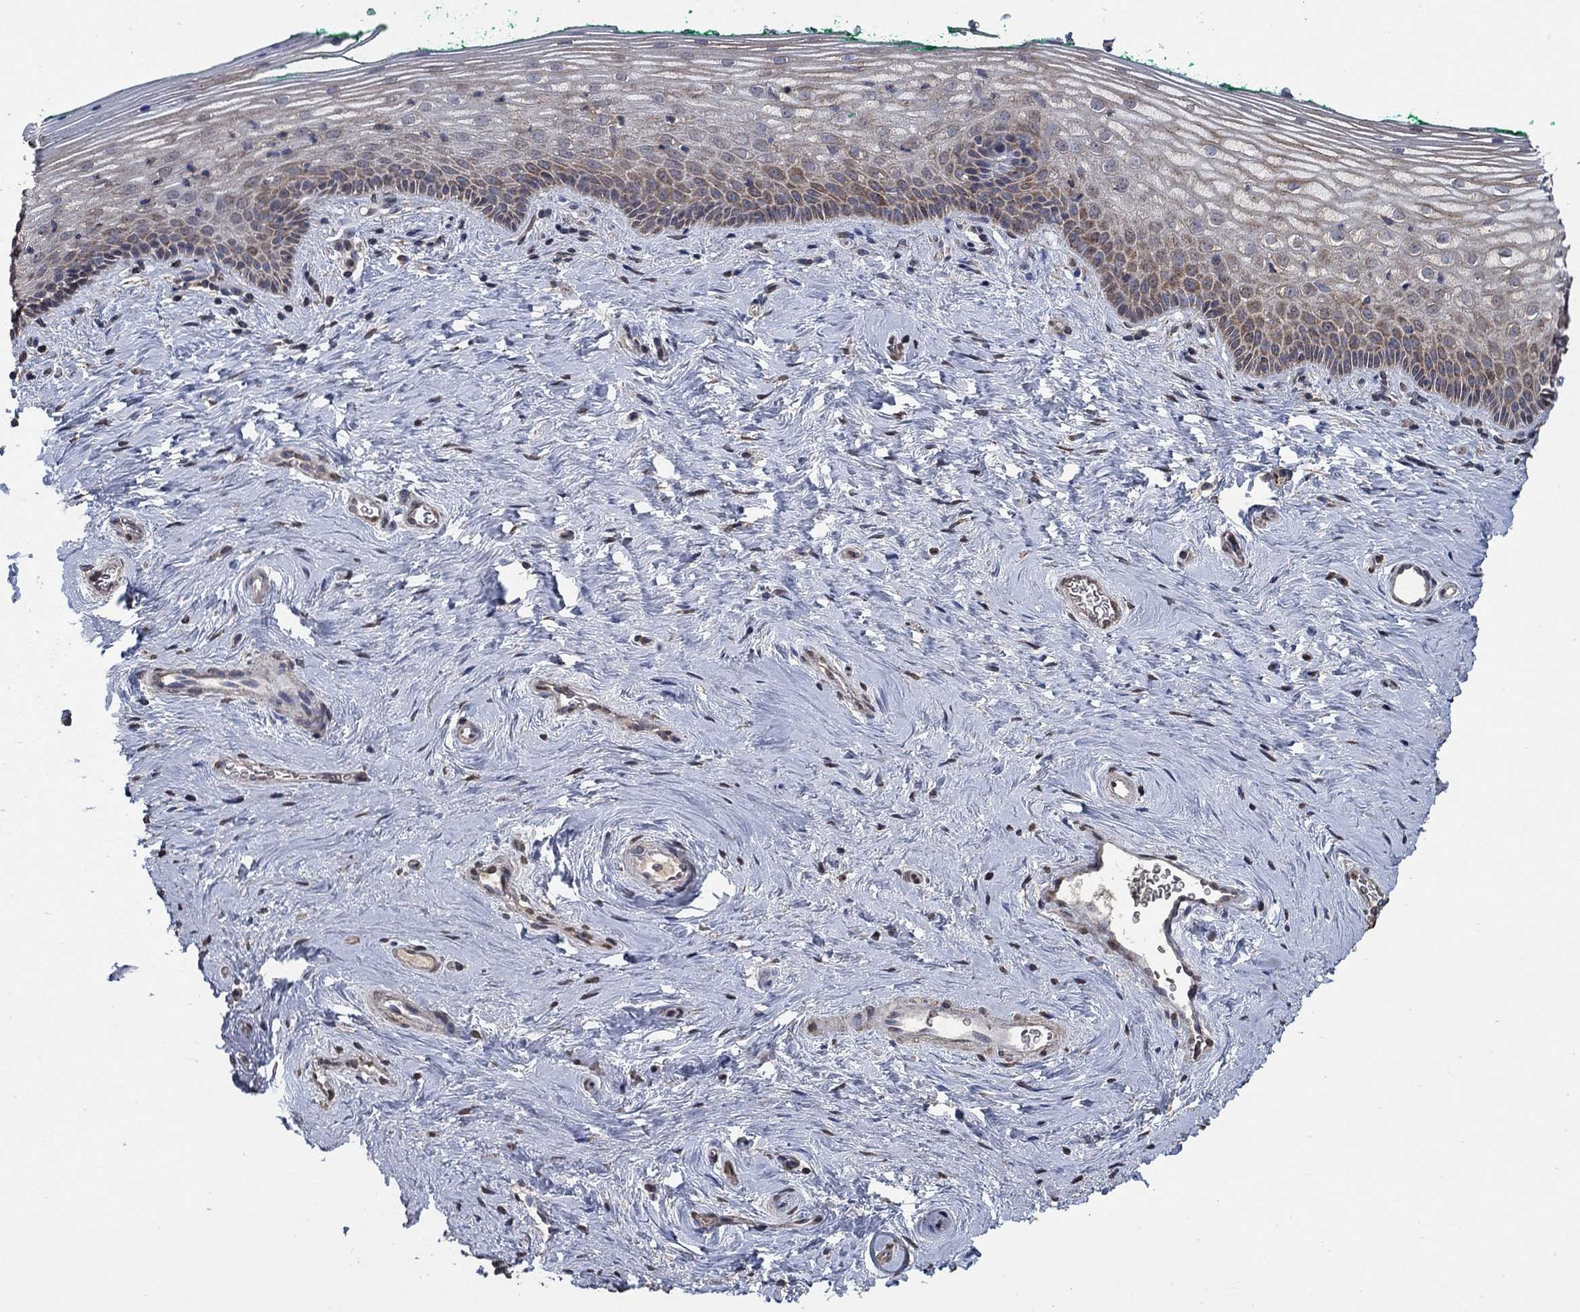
{"staining": {"intensity": "moderate", "quantity": "25%-75%", "location": "cytoplasmic/membranous"}, "tissue": "vagina", "cell_type": "Squamous epithelial cells", "image_type": "normal", "snomed": [{"axis": "morphology", "description": "Normal tissue, NOS"}, {"axis": "topography", "description": "Vagina"}], "caption": "Vagina stained with IHC shows moderate cytoplasmic/membranous staining in about 25%-75% of squamous epithelial cells. Nuclei are stained in blue.", "gene": "MRPS24", "patient": {"sex": "female", "age": 45}}